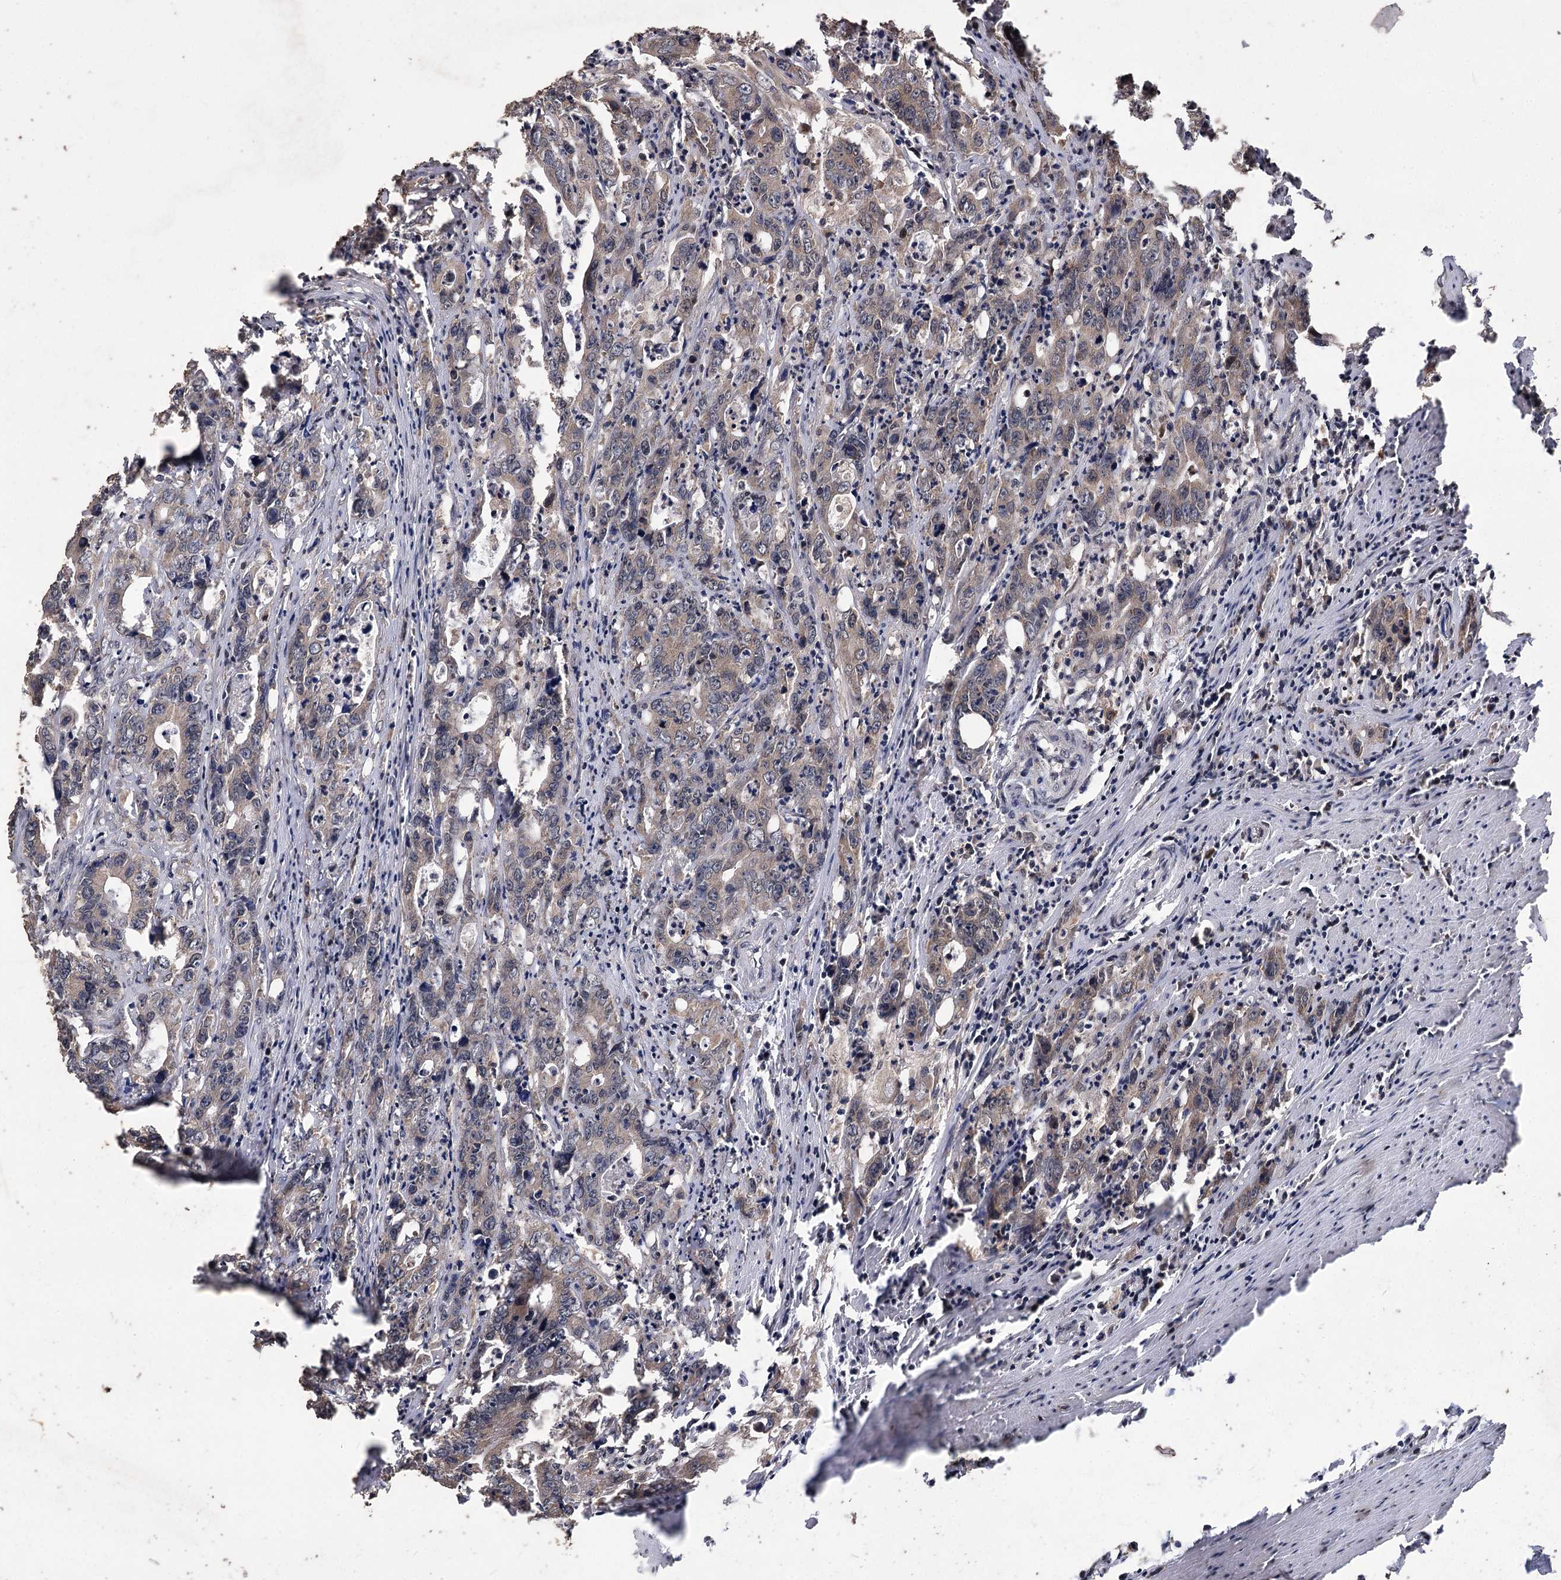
{"staining": {"intensity": "weak", "quantity": "<25%", "location": "cytoplasmic/membranous"}, "tissue": "colorectal cancer", "cell_type": "Tumor cells", "image_type": "cancer", "snomed": [{"axis": "morphology", "description": "Adenocarcinoma, NOS"}, {"axis": "topography", "description": "Colon"}], "caption": "Photomicrograph shows no protein staining in tumor cells of adenocarcinoma (colorectal) tissue.", "gene": "RASSF3", "patient": {"sex": "female", "age": 75}}